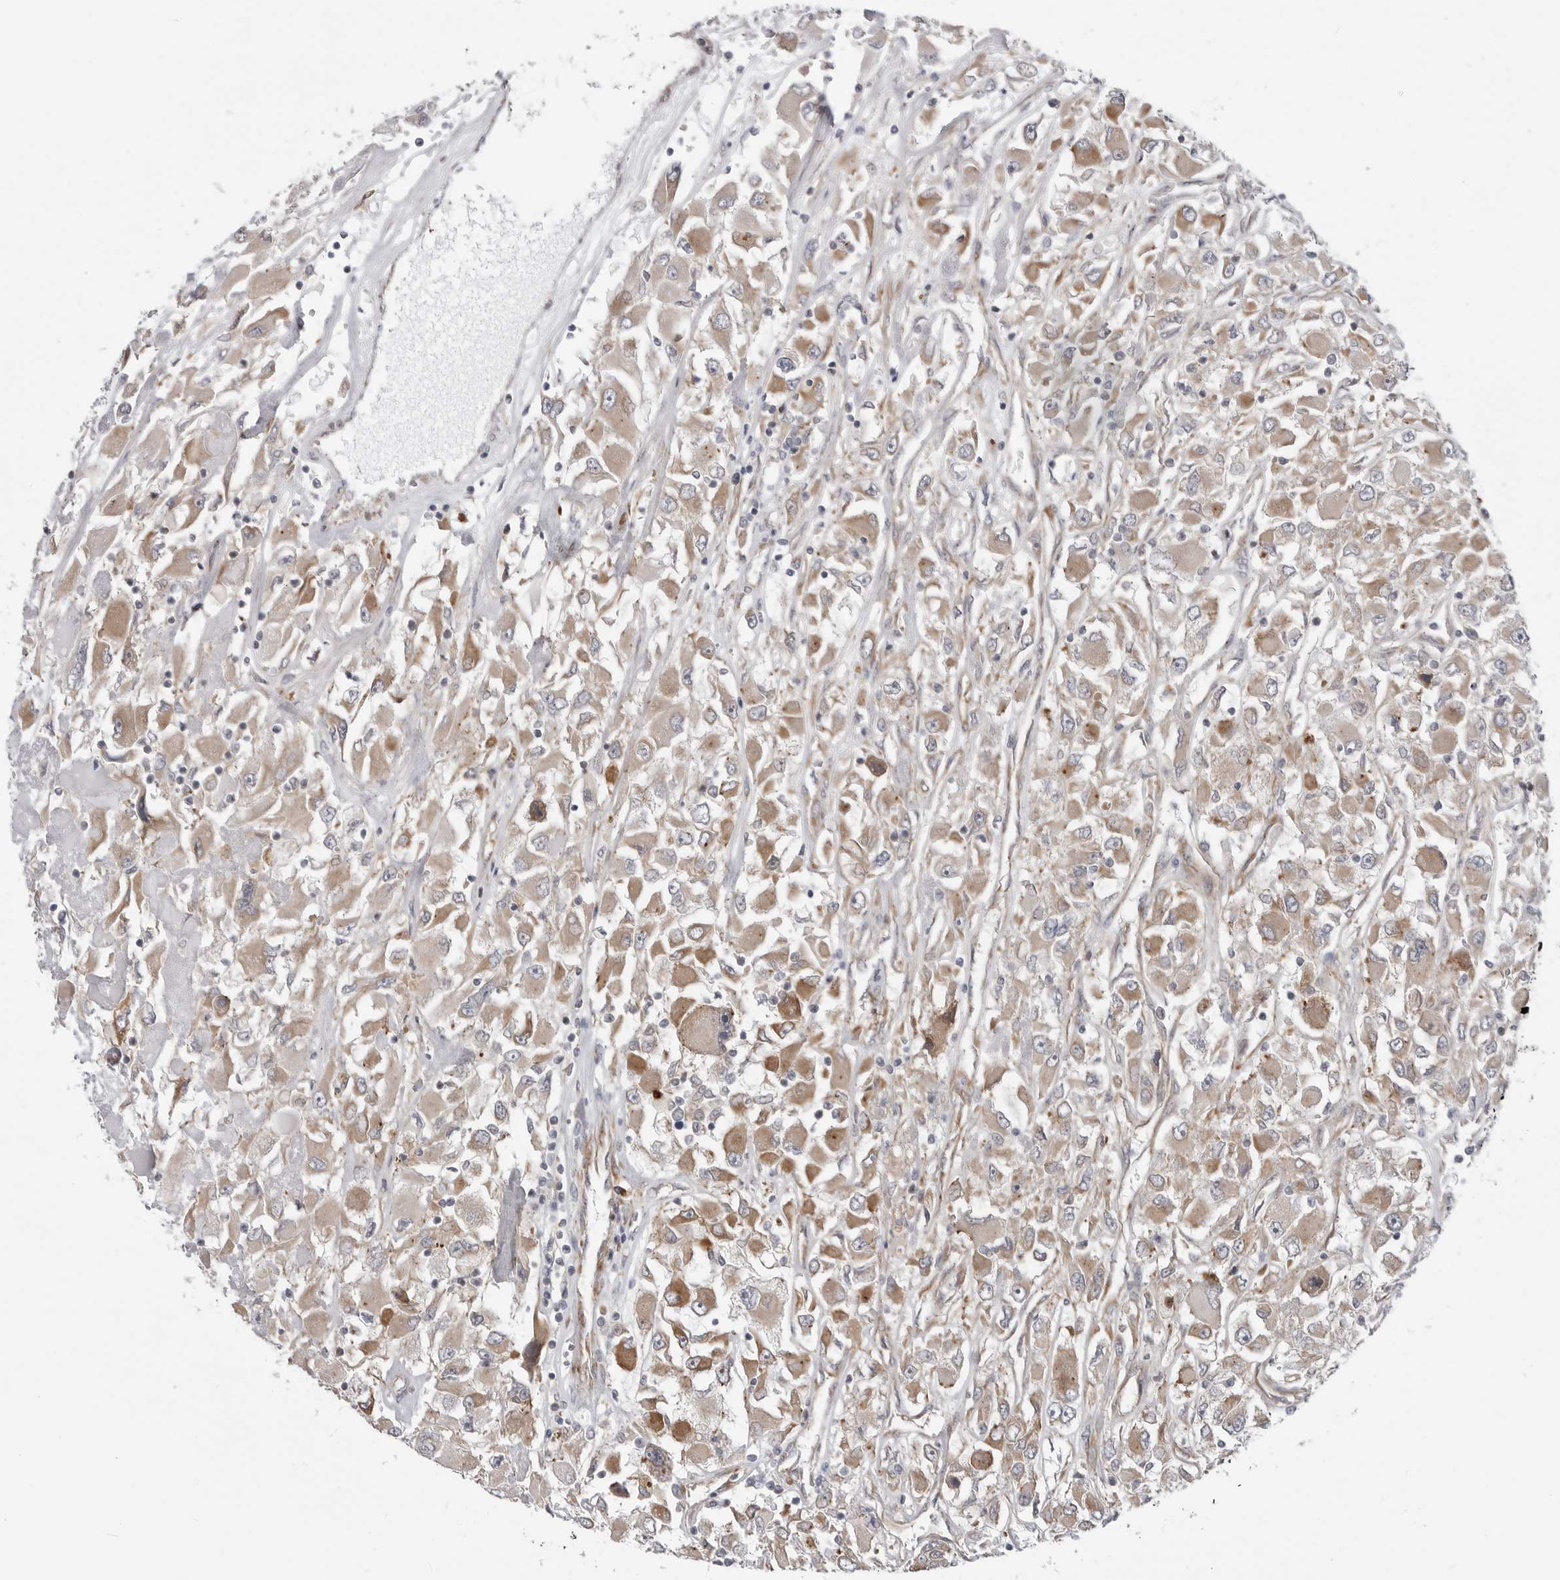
{"staining": {"intensity": "moderate", "quantity": ">75%", "location": "cytoplasmic/membranous"}, "tissue": "renal cancer", "cell_type": "Tumor cells", "image_type": "cancer", "snomed": [{"axis": "morphology", "description": "Adenocarcinoma, NOS"}, {"axis": "topography", "description": "Kidney"}], "caption": "Protein expression analysis of renal adenocarcinoma shows moderate cytoplasmic/membranous staining in approximately >75% of tumor cells.", "gene": "SCP2", "patient": {"sex": "female", "age": 52}}